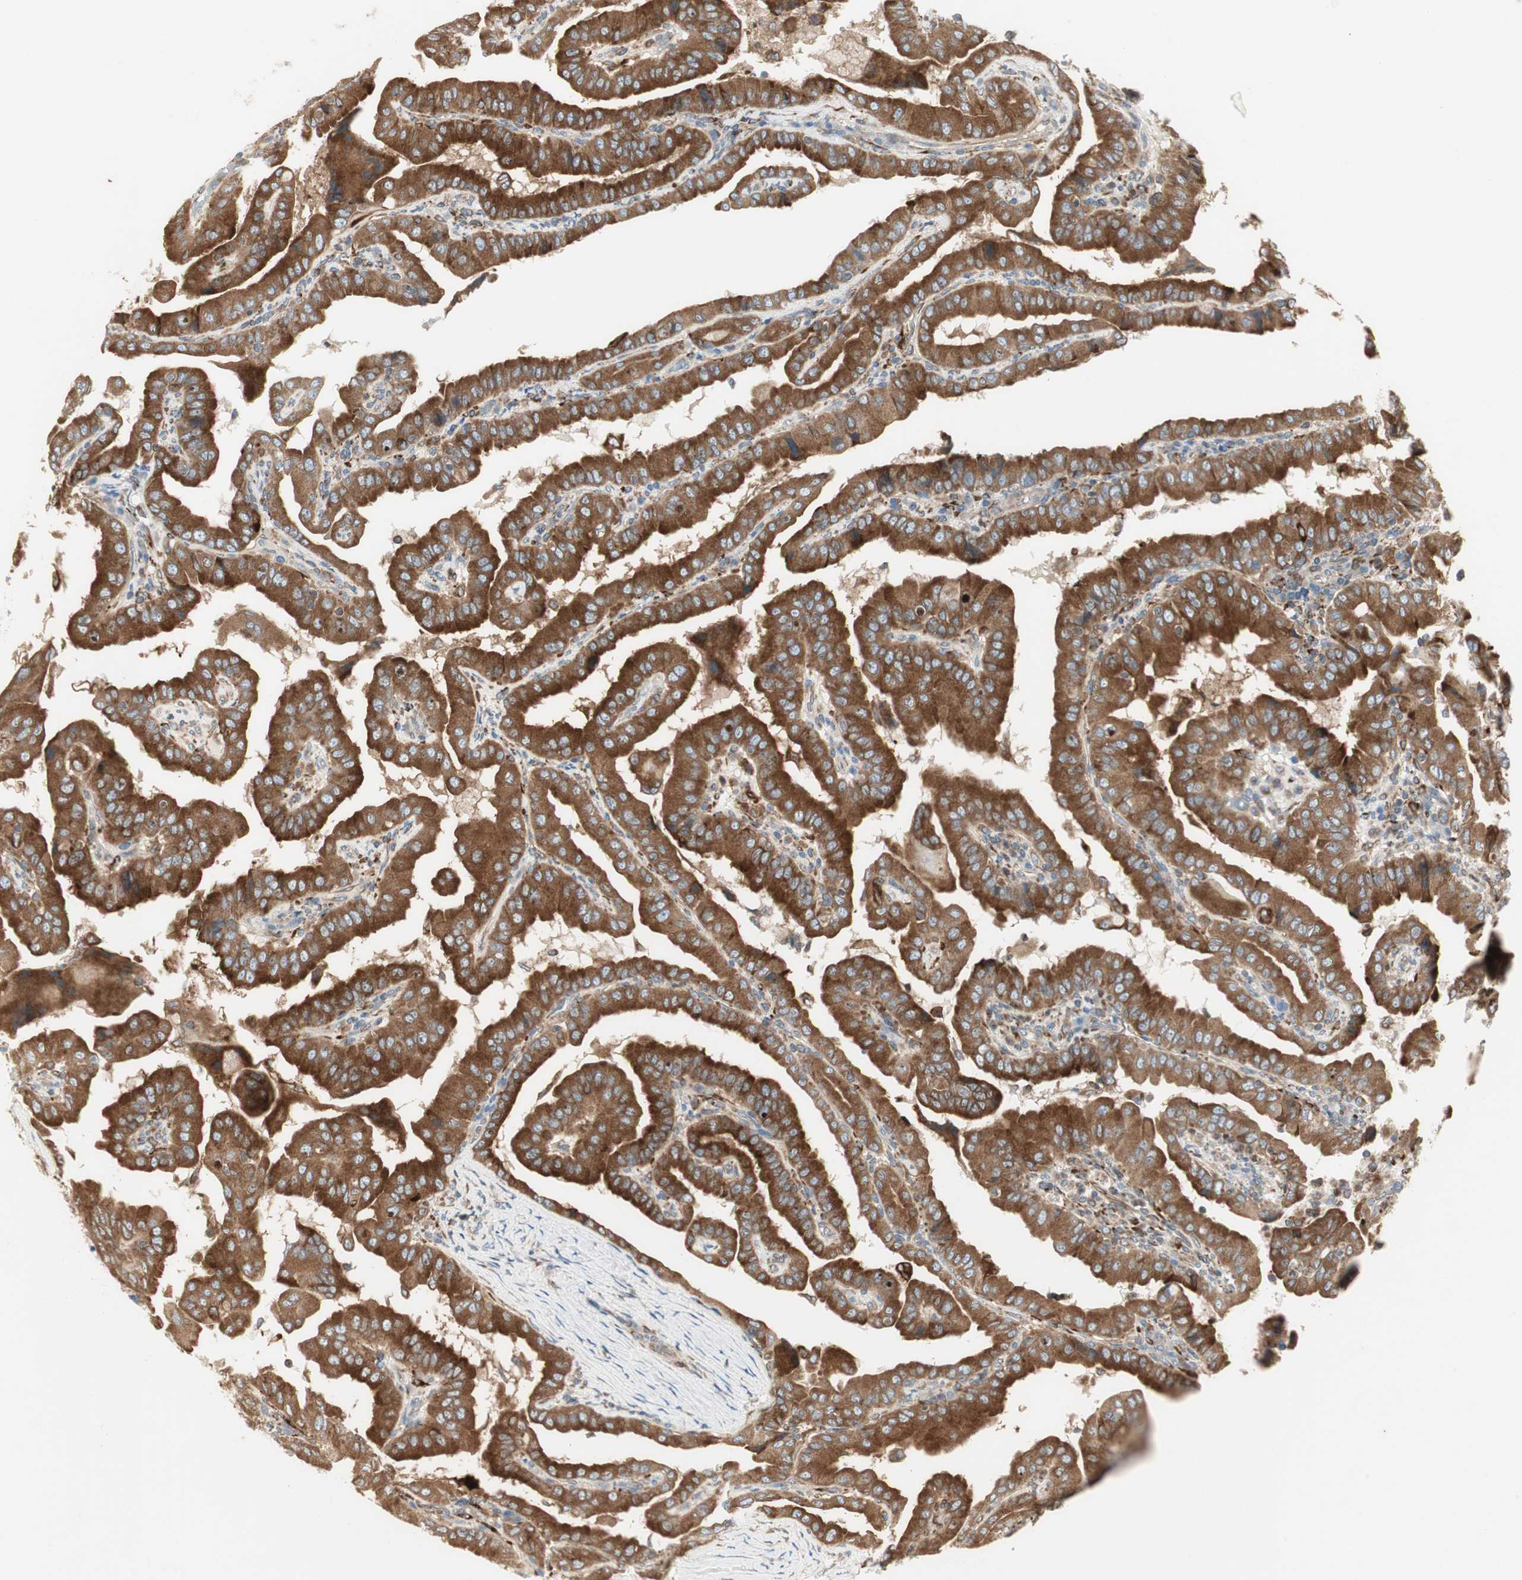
{"staining": {"intensity": "strong", "quantity": ">75%", "location": "cytoplasmic/membranous"}, "tissue": "thyroid cancer", "cell_type": "Tumor cells", "image_type": "cancer", "snomed": [{"axis": "morphology", "description": "Papillary adenocarcinoma, NOS"}, {"axis": "topography", "description": "Thyroid gland"}], "caption": "About >75% of tumor cells in human thyroid cancer (papillary adenocarcinoma) demonstrate strong cytoplasmic/membranous protein expression as visualized by brown immunohistochemical staining.", "gene": "H6PD", "patient": {"sex": "male", "age": 33}}